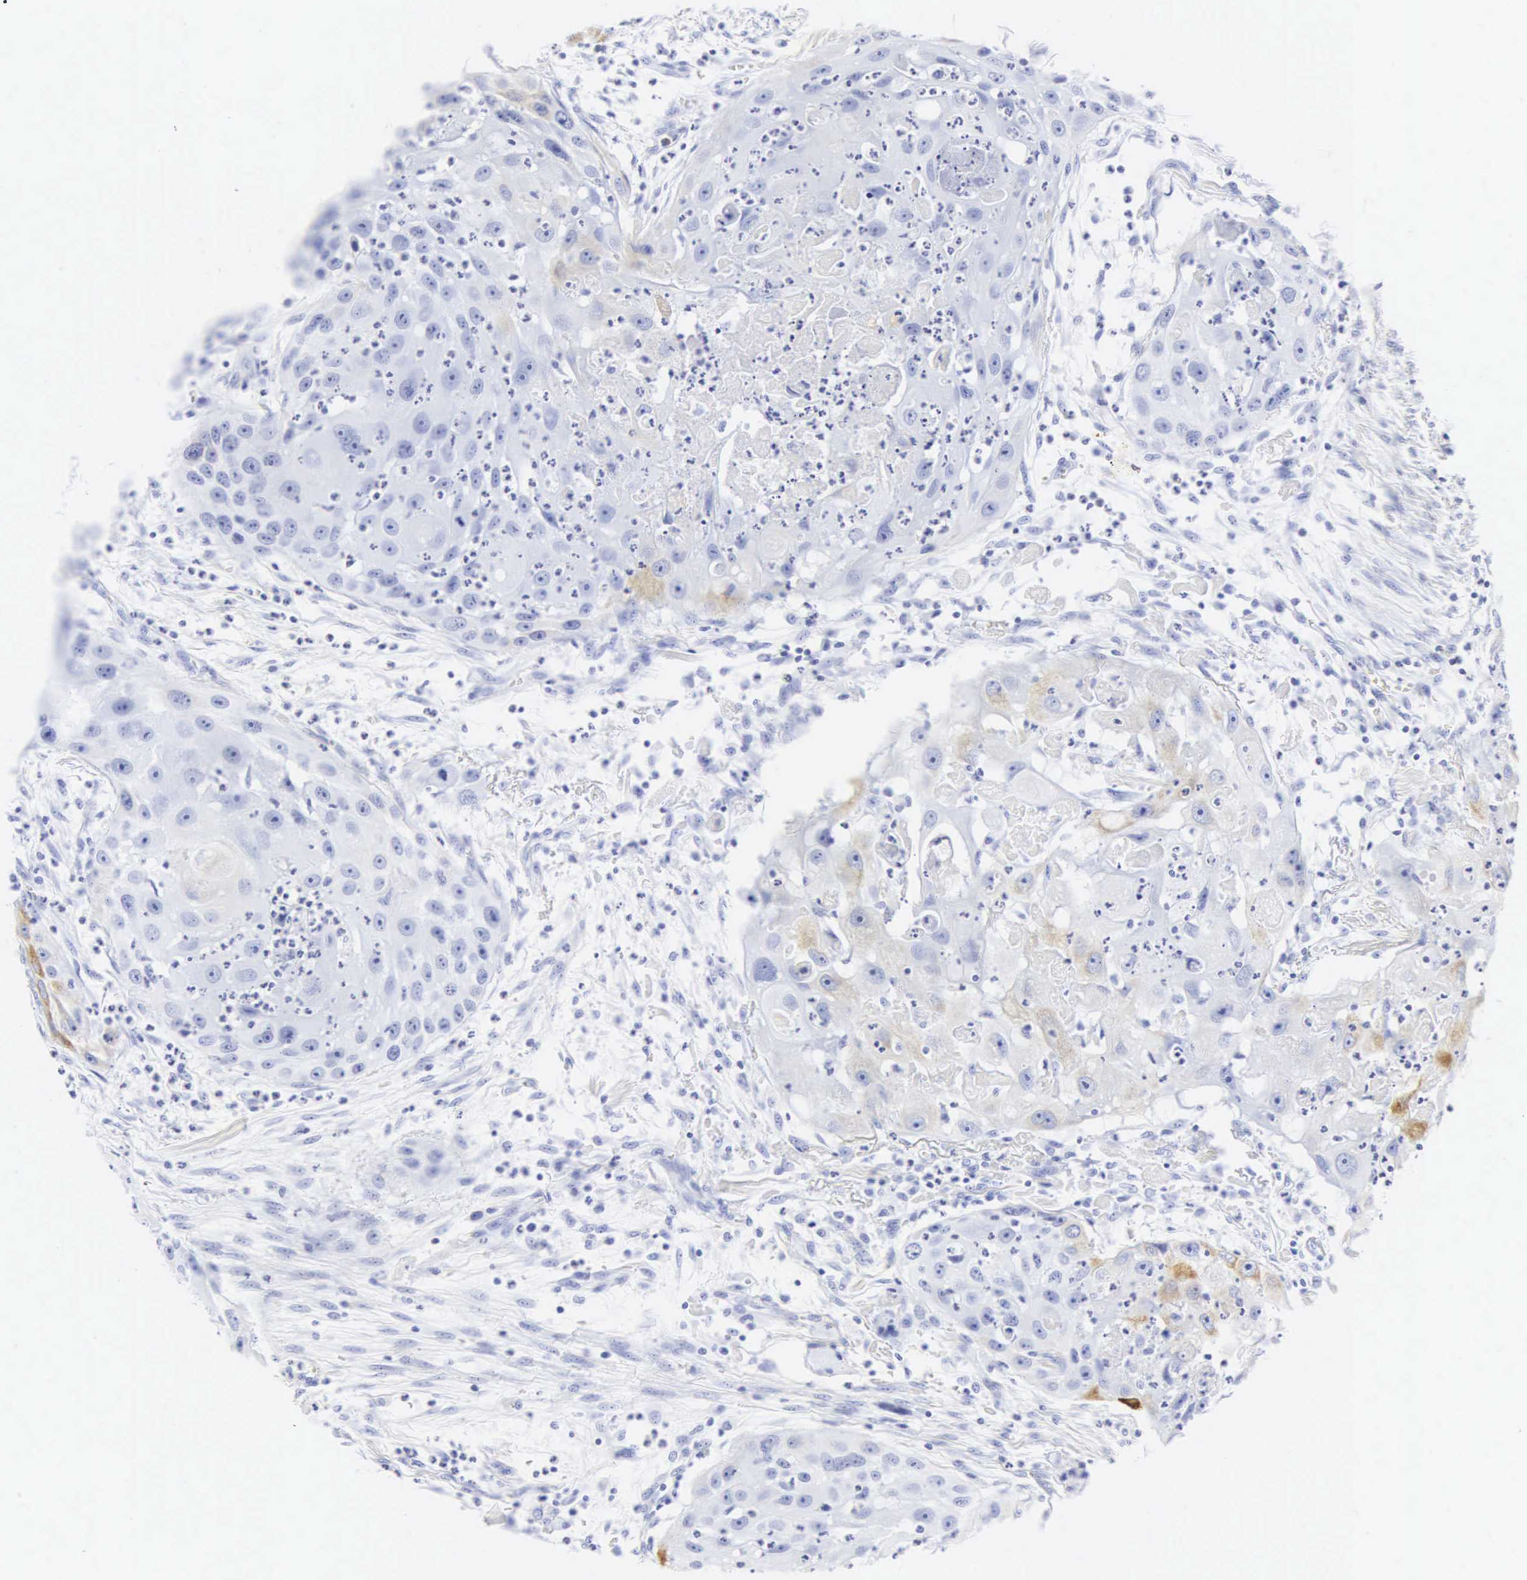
{"staining": {"intensity": "negative", "quantity": "none", "location": "none"}, "tissue": "head and neck cancer", "cell_type": "Tumor cells", "image_type": "cancer", "snomed": [{"axis": "morphology", "description": "Squamous cell carcinoma, NOS"}, {"axis": "topography", "description": "Head-Neck"}], "caption": "Photomicrograph shows no significant protein positivity in tumor cells of head and neck squamous cell carcinoma. (Immunohistochemistry (ihc), brightfield microscopy, high magnification).", "gene": "CGB3", "patient": {"sex": "male", "age": 64}}